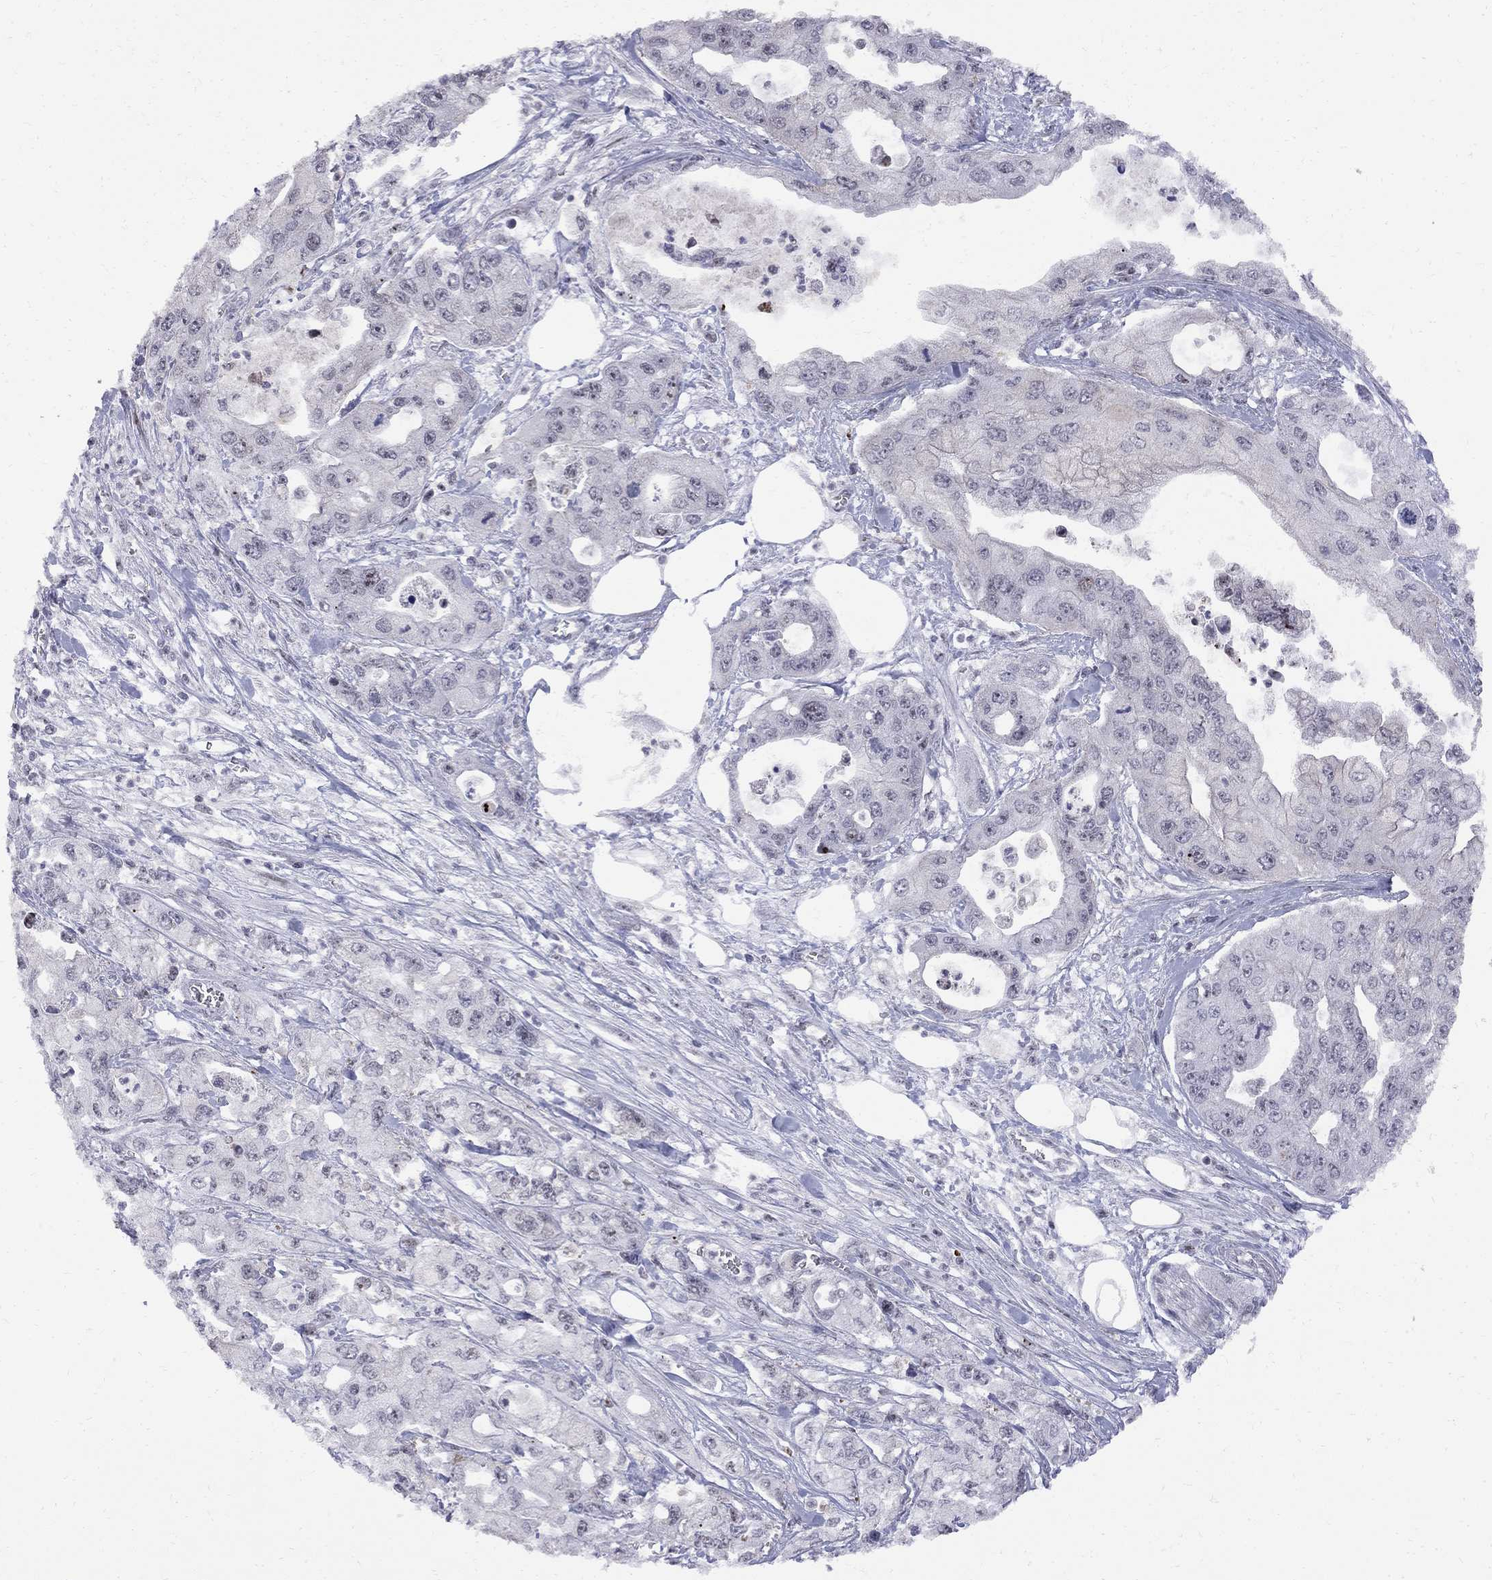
{"staining": {"intensity": "negative", "quantity": "none", "location": "none"}, "tissue": "pancreatic cancer", "cell_type": "Tumor cells", "image_type": "cancer", "snomed": [{"axis": "morphology", "description": "Adenocarcinoma, NOS"}, {"axis": "topography", "description": "Pancreas"}], "caption": "Protein analysis of adenocarcinoma (pancreatic) demonstrates no significant staining in tumor cells.", "gene": "DHX33", "patient": {"sex": "male", "age": 70}}